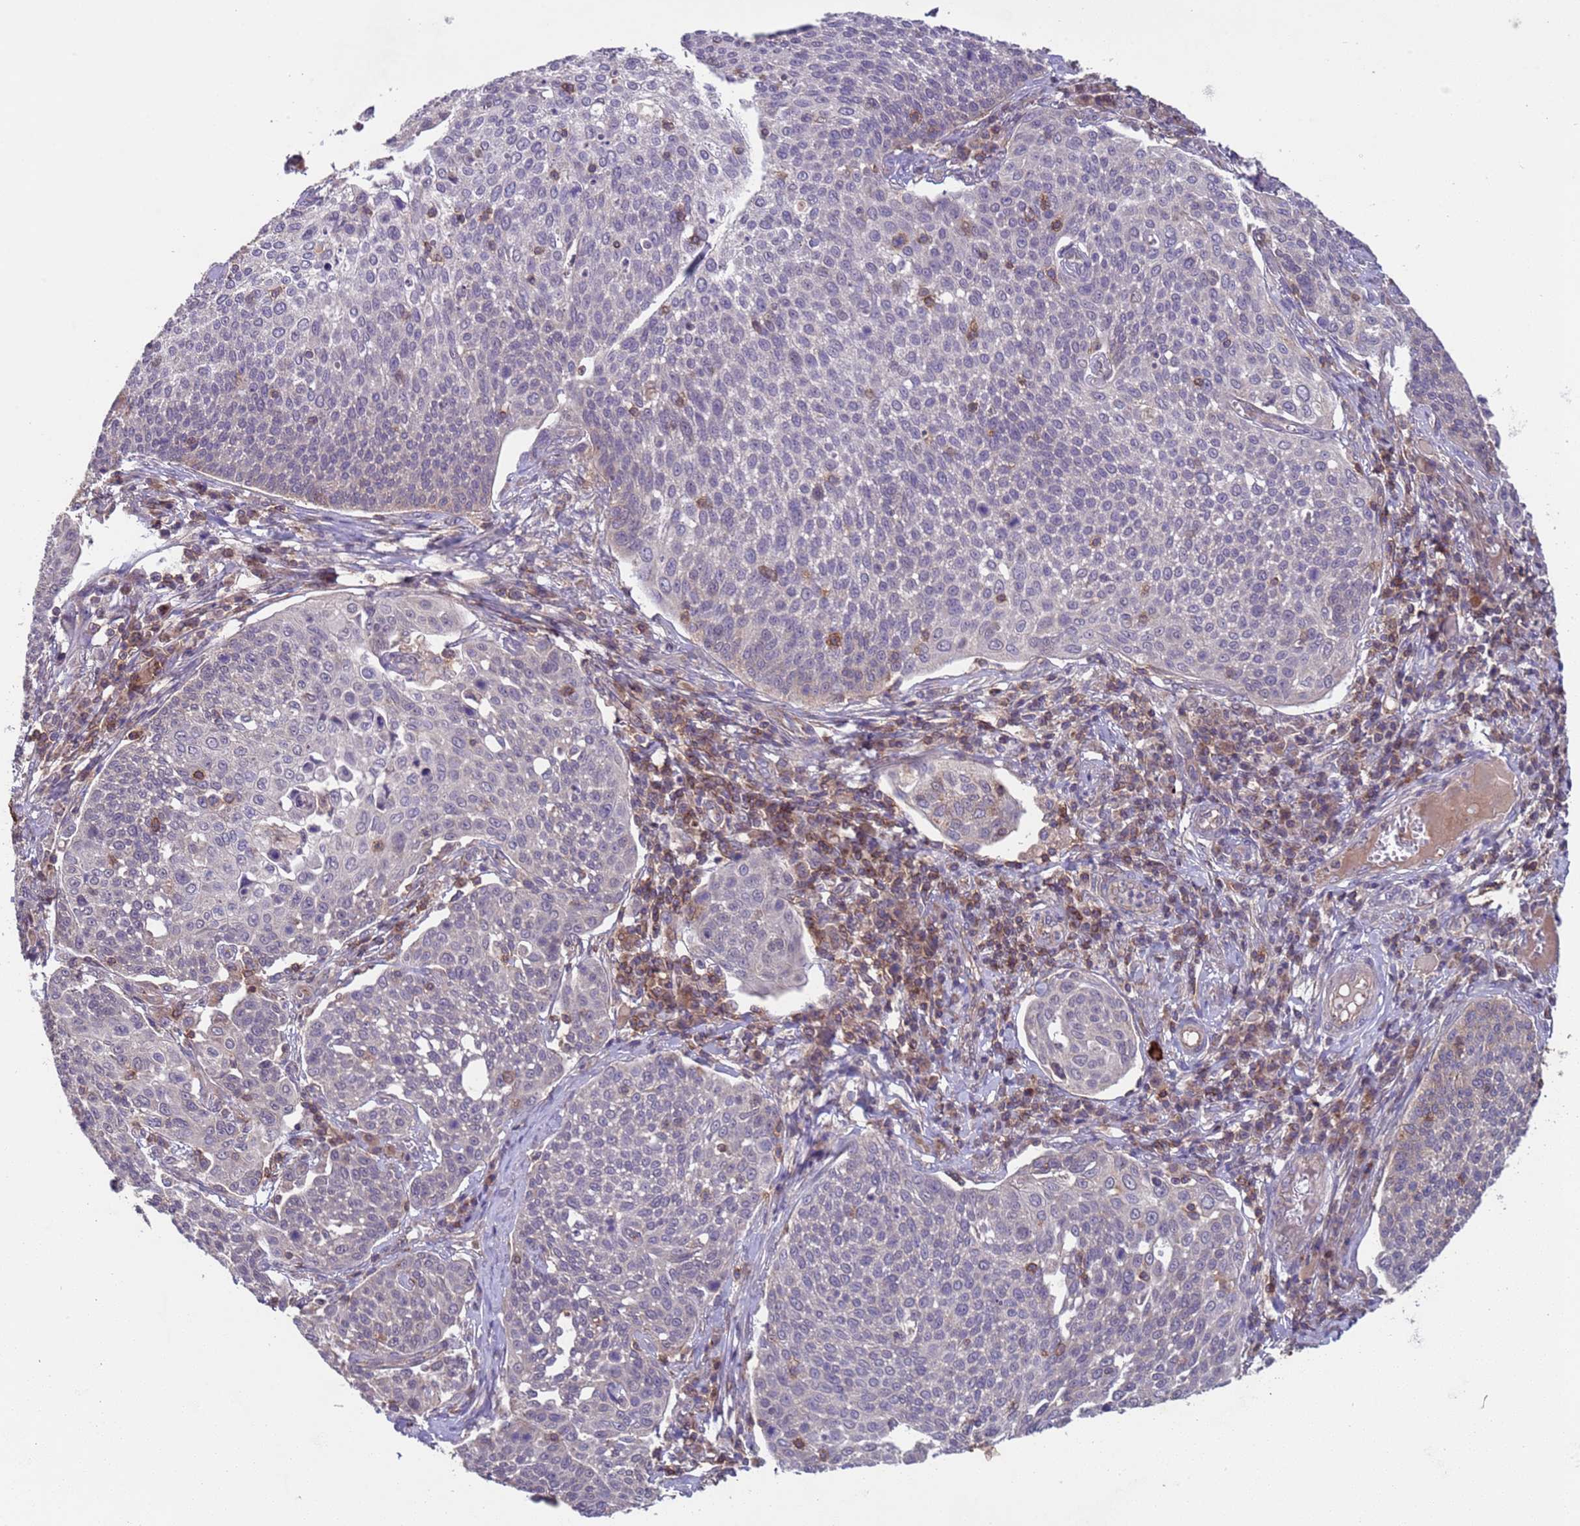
{"staining": {"intensity": "negative", "quantity": "none", "location": "none"}, "tissue": "cervical cancer", "cell_type": "Tumor cells", "image_type": "cancer", "snomed": [{"axis": "morphology", "description": "Squamous cell carcinoma, NOS"}, {"axis": "topography", "description": "Cervix"}], "caption": "High power microscopy micrograph of an IHC image of cervical cancer (squamous cell carcinoma), revealing no significant positivity in tumor cells.", "gene": "ACAD8", "patient": {"sex": "female", "age": 34}}